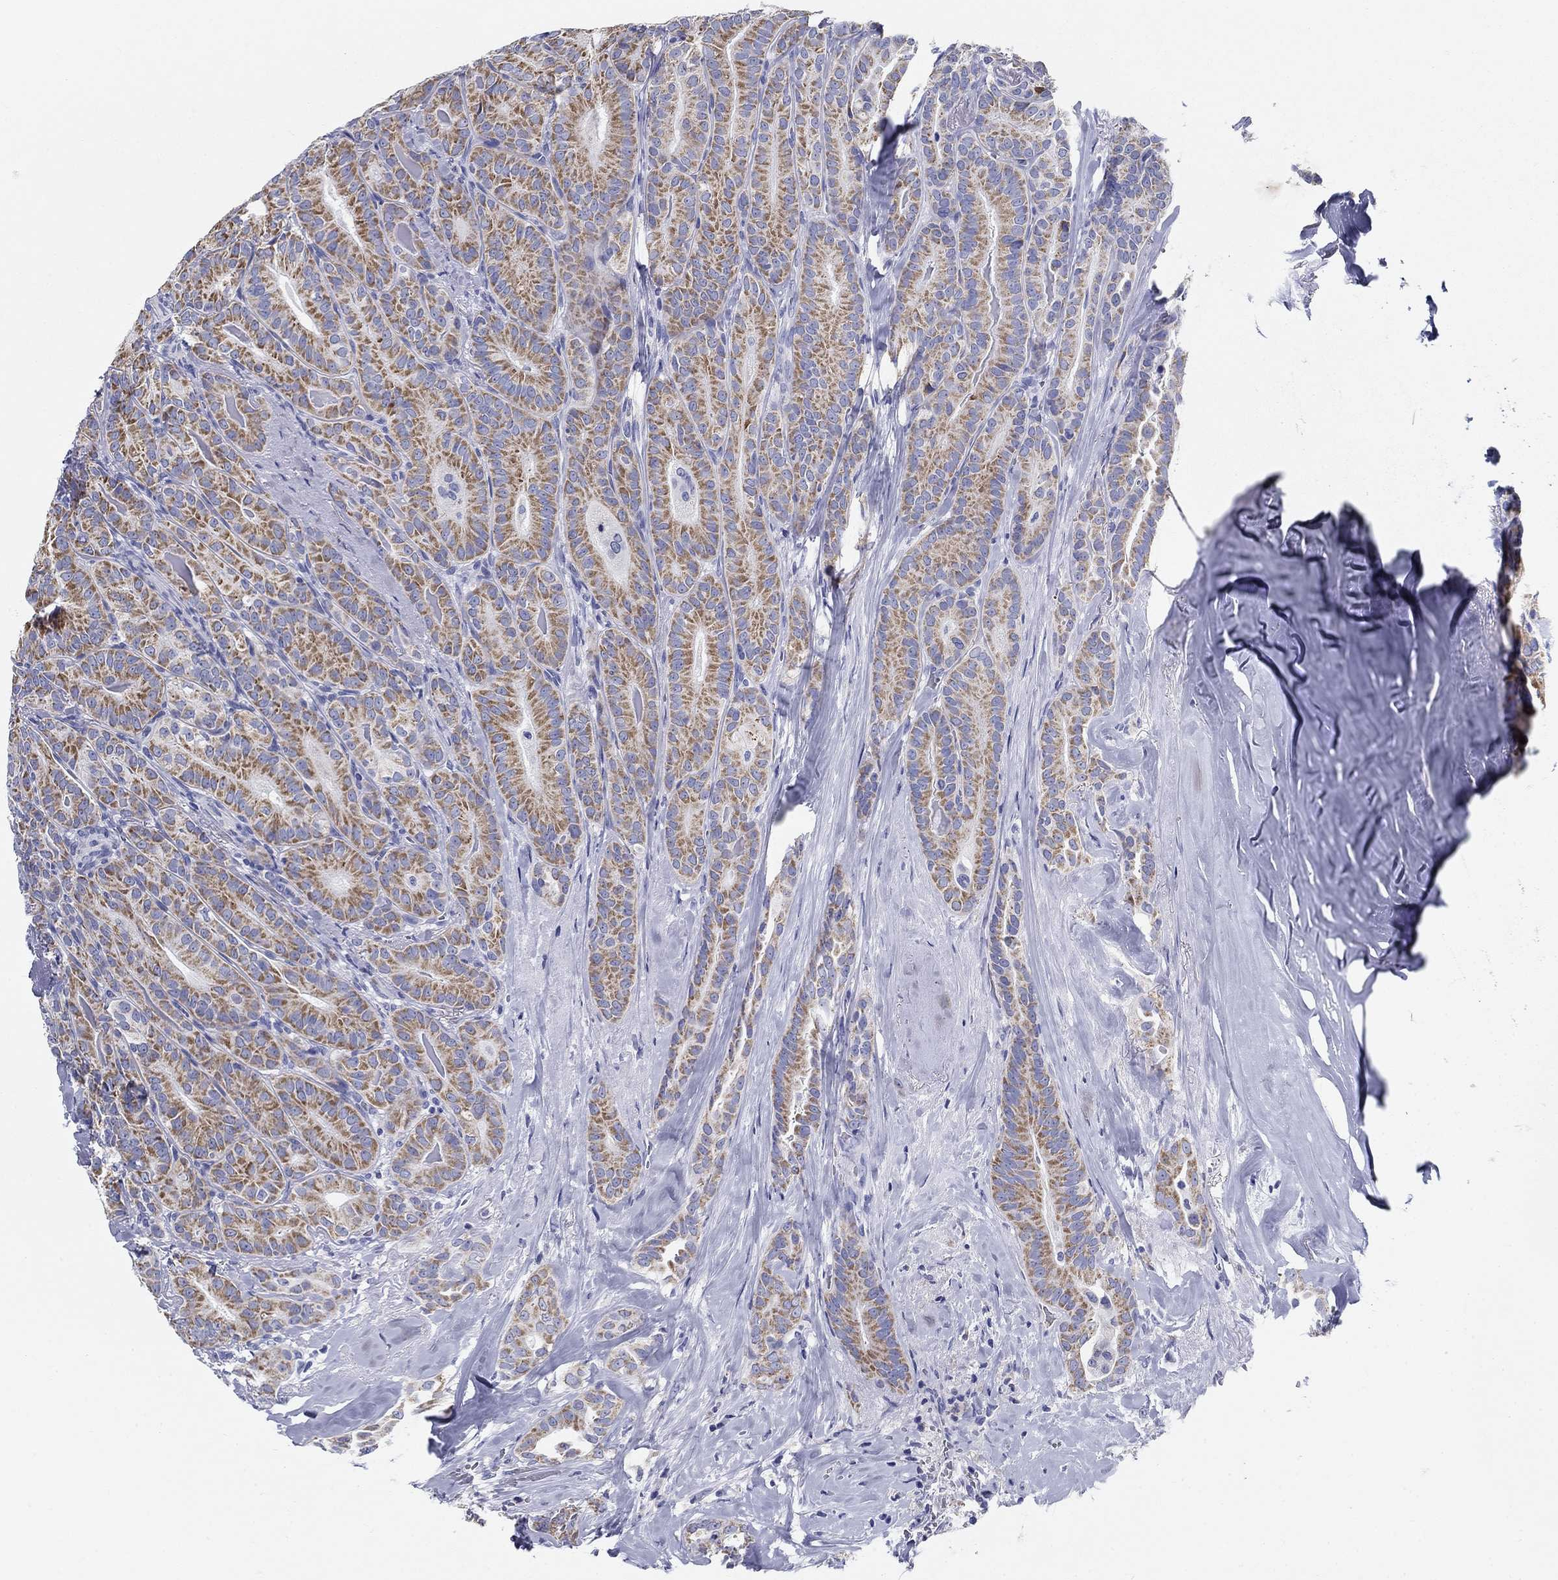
{"staining": {"intensity": "moderate", "quantity": ">75%", "location": "cytoplasmic/membranous"}, "tissue": "thyroid cancer", "cell_type": "Tumor cells", "image_type": "cancer", "snomed": [{"axis": "morphology", "description": "Papillary adenocarcinoma, NOS"}, {"axis": "topography", "description": "Thyroid gland"}], "caption": "Papillary adenocarcinoma (thyroid) tissue shows moderate cytoplasmic/membranous expression in approximately >75% of tumor cells, visualized by immunohistochemistry. Using DAB (brown) and hematoxylin (blue) stains, captured at high magnification using brightfield microscopy.", "gene": "UPB1", "patient": {"sex": "male", "age": 61}}